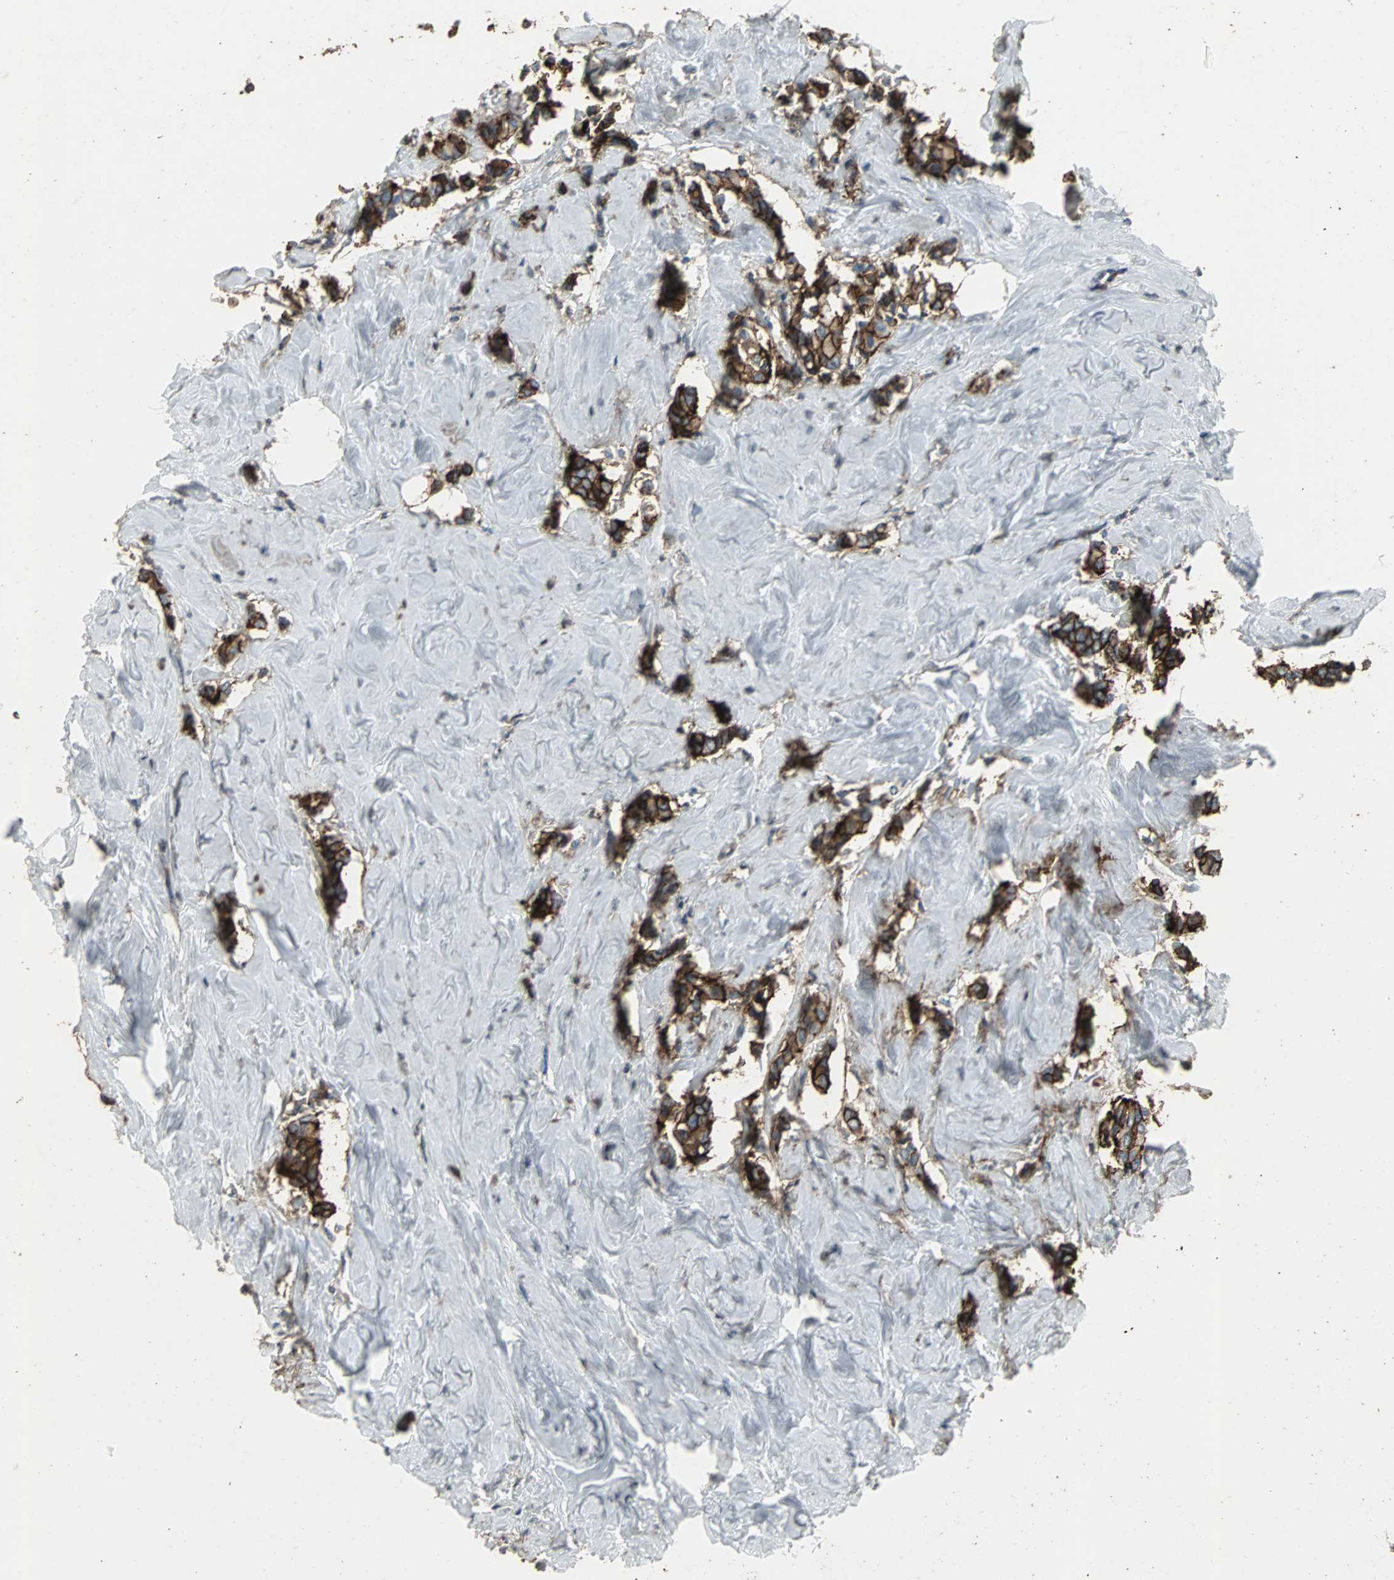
{"staining": {"intensity": "strong", "quantity": ">75%", "location": "cytoplasmic/membranous"}, "tissue": "breast cancer", "cell_type": "Tumor cells", "image_type": "cancer", "snomed": [{"axis": "morphology", "description": "Duct carcinoma"}, {"axis": "topography", "description": "Breast"}], "caption": "Infiltrating ductal carcinoma (breast) tissue shows strong cytoplasmic/membranous expression in approximately >75% of tumor cells, visualized by immunohistochemistry.", "gene": "F11R", "patient": {"sex": "female", "age": 84}}